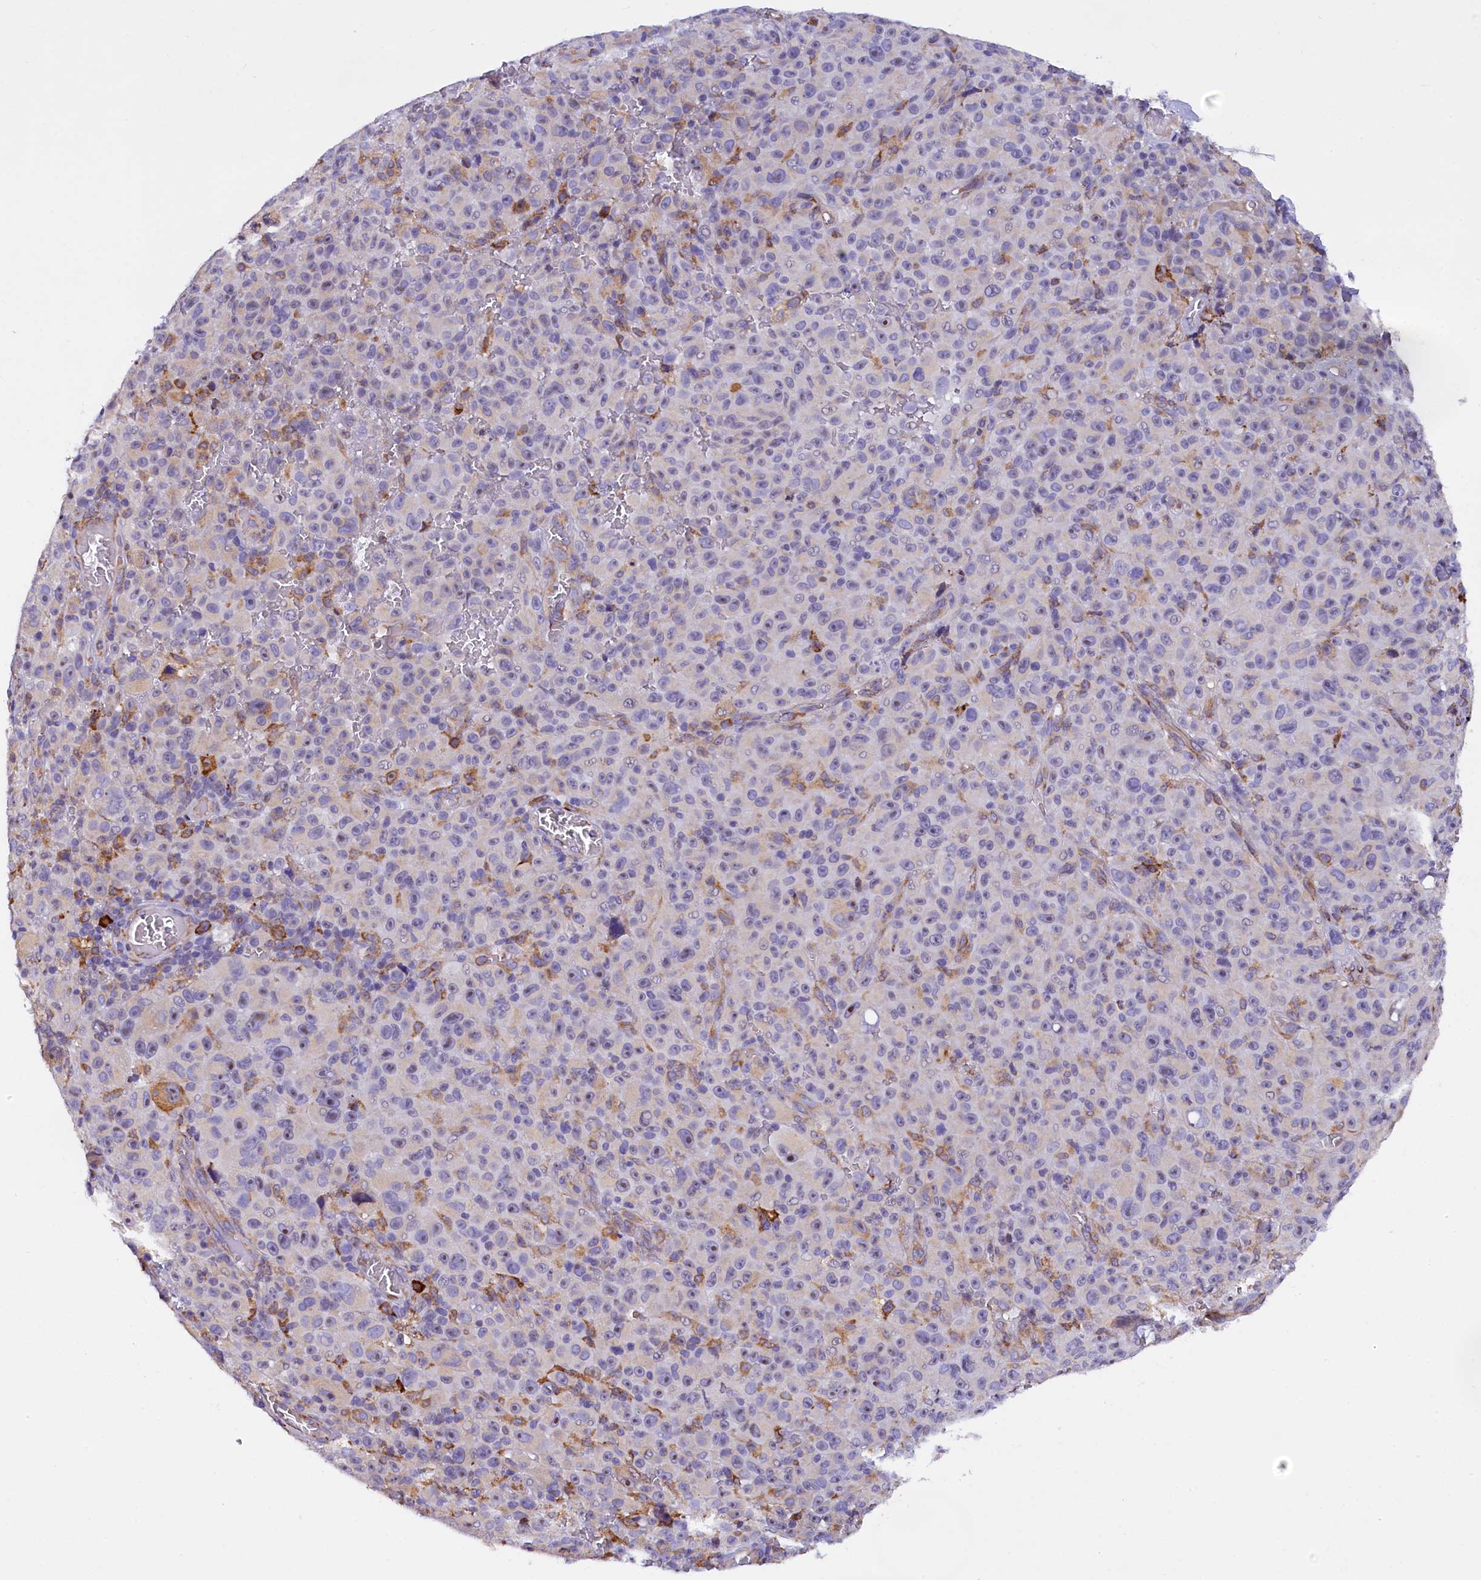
{"staining": {"intensity": "negative", "quantity": "none", "location": "none"}, "tissue": "melanoma", "cell_type": "Tumor cells", "image_type": "cancer", "snomed": [{"axis": "morphology", "description": "Malignant melanoma, NOS"}, {"axis": "topography", "description": "Skin"}], "caption": "Immunohistochemistry (IHC) image of melanoma stained for a protein (brown), which reveals no expression in tumor cells.", "gene": "CAPS2", "patient": {"sex": "female", "age": 82}}